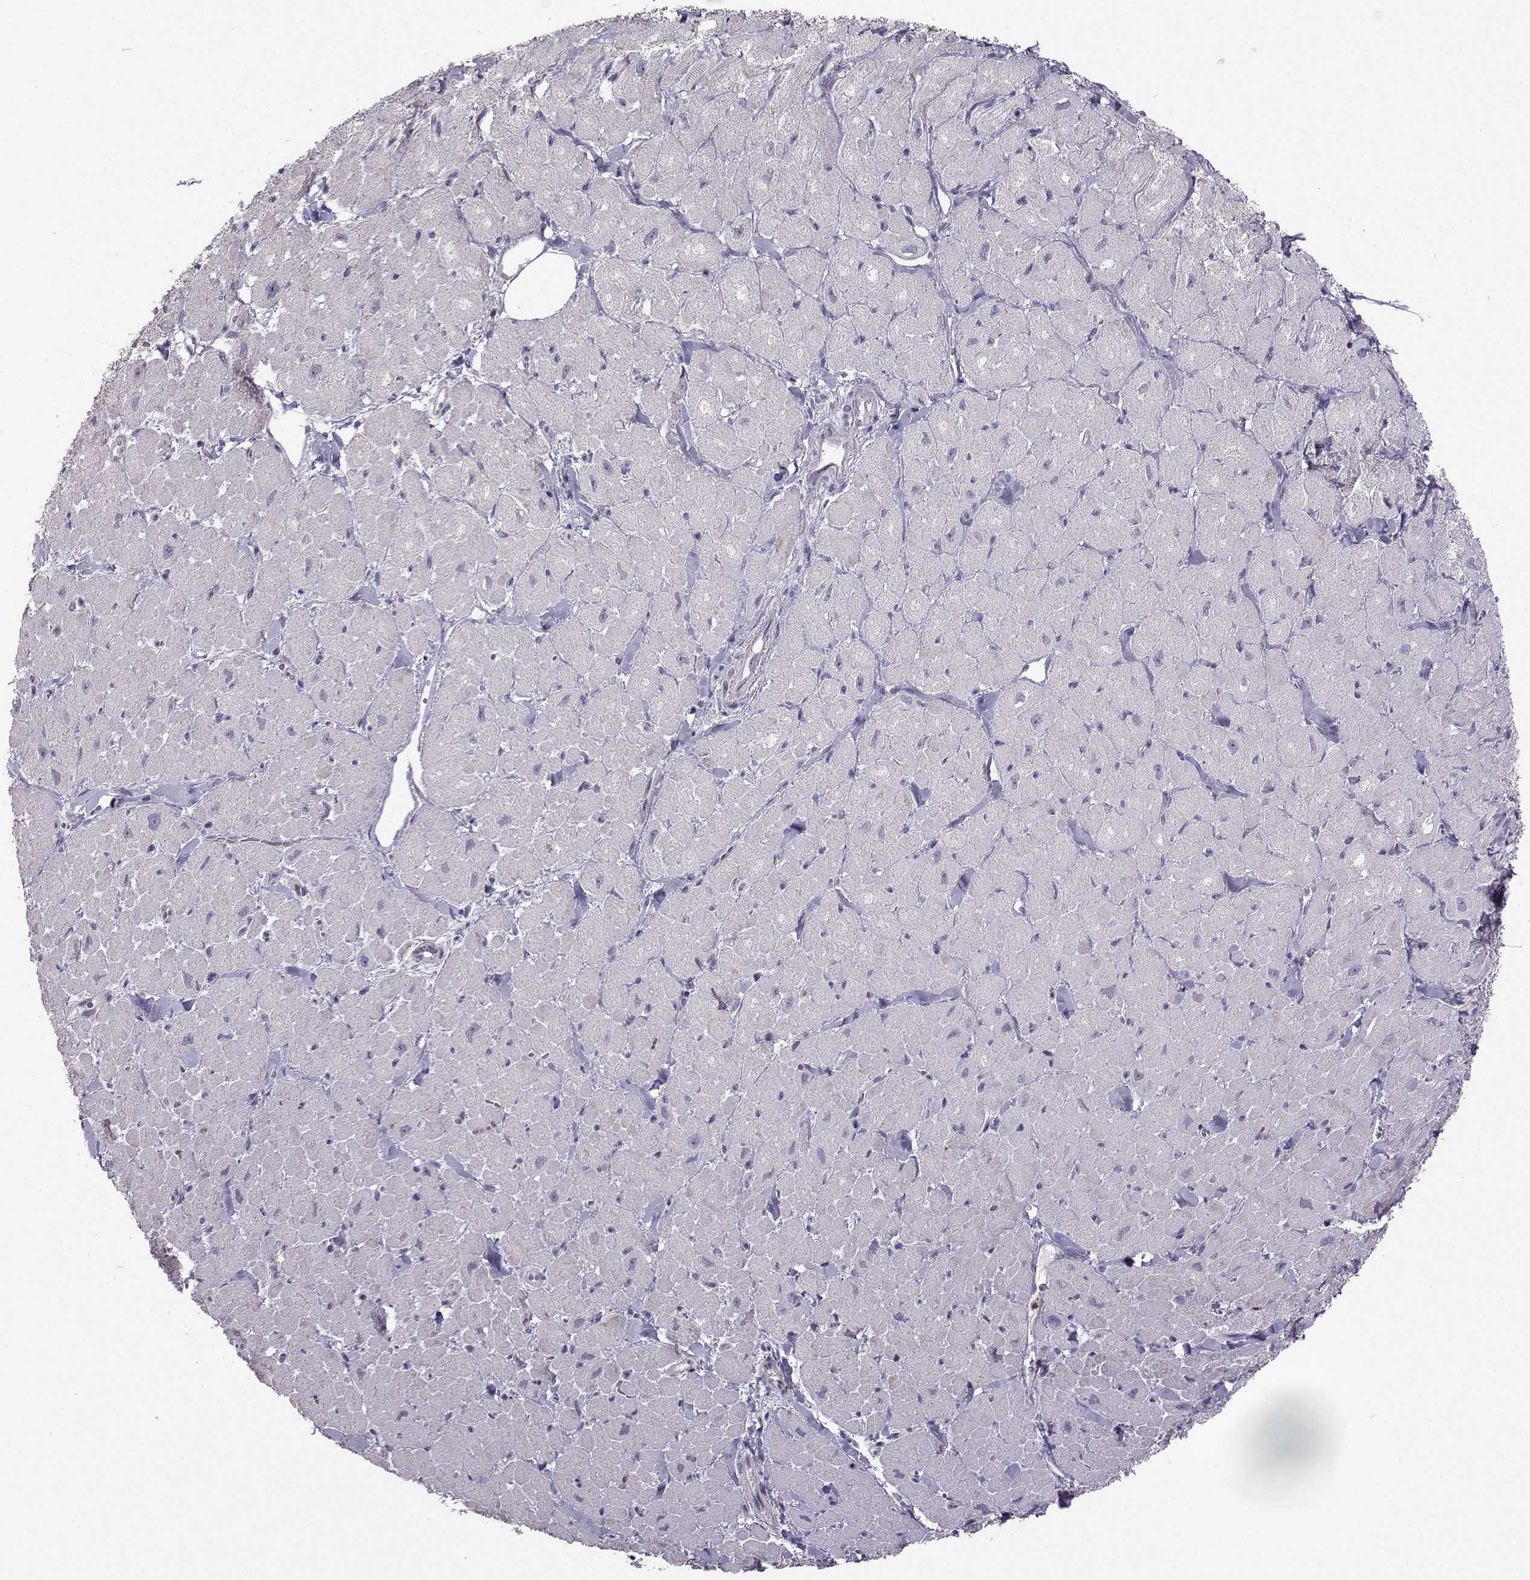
{"staining": {"intensity": "negative", "quantity": "none", "location": "none"}, "tissue": "heart muscle", "cell_type": "Cardiomyocytes", "image_type": "normal", "snomed": [{"axis": "morphology", "description": "Normal tissue, NOS"}, {"axis": "topography", "description": "Heart"}], "caption": "DAB immunohistochemical staining of normal heart muscle demonstrates no significant expression in cardiomyocytes.", "gene": "FCAMR", "patient": {"sex": "male", "age": 60}}